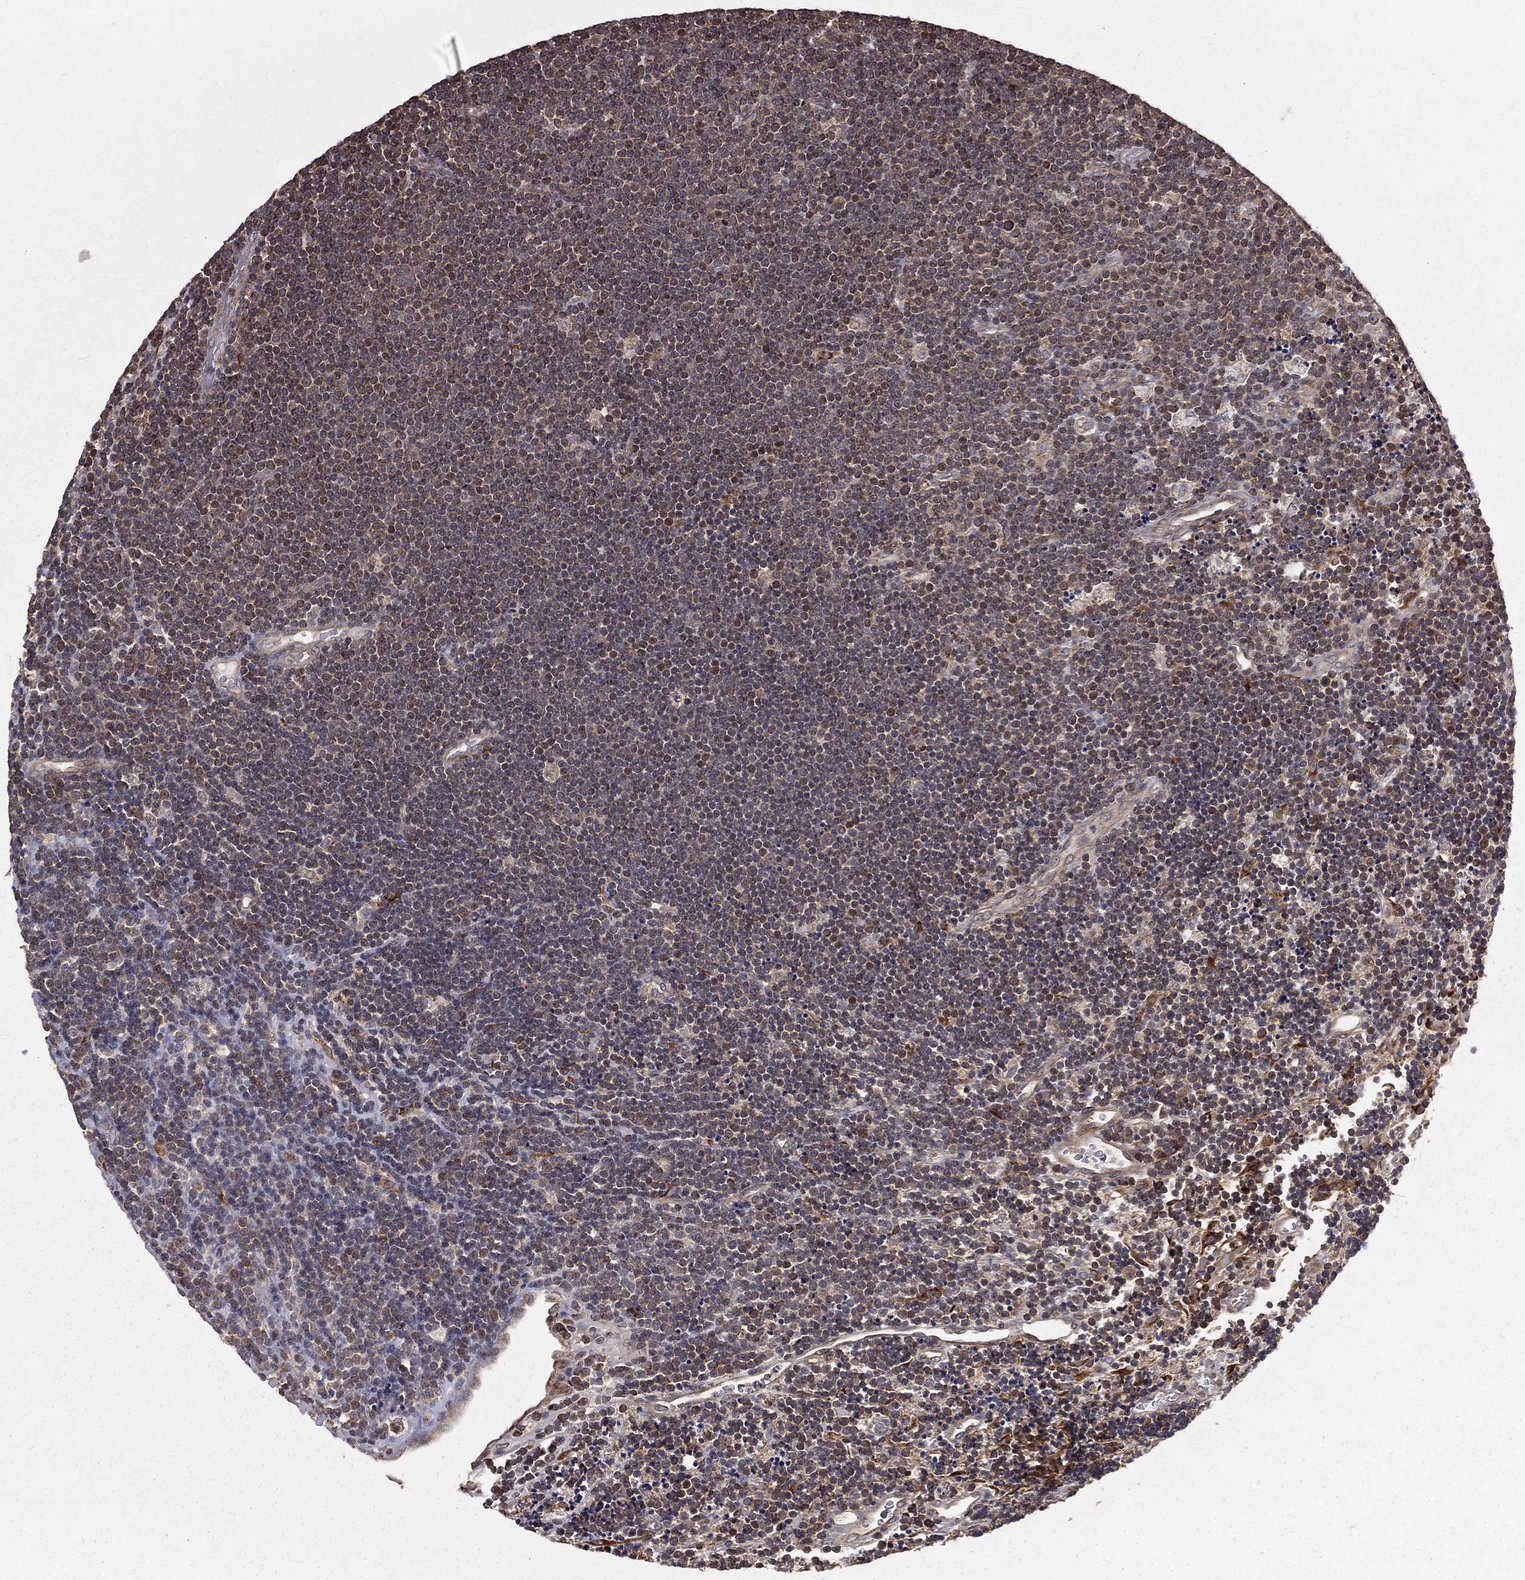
{"staining": {"intensity": "weak", "quantity": "25%-75%", "location": "cytoplasmic/membranous"}, "tissue": "lymphoma", "cell_type": "Tumor cells", "image_type": "cancer", "snomed": [{"axis": "morphology", "description": "Malignant lymphoma, non-Hodgkin's type, Low grade"}, {"axis": "topography", "description": "Brain"}], "caption": "Tumor cells display weak cytoplasmic/membranous staining in about 25%-75% of cells in lymphoma.", "gene": "OLFML1", "patient": {"sex": "female", "age": 66}}